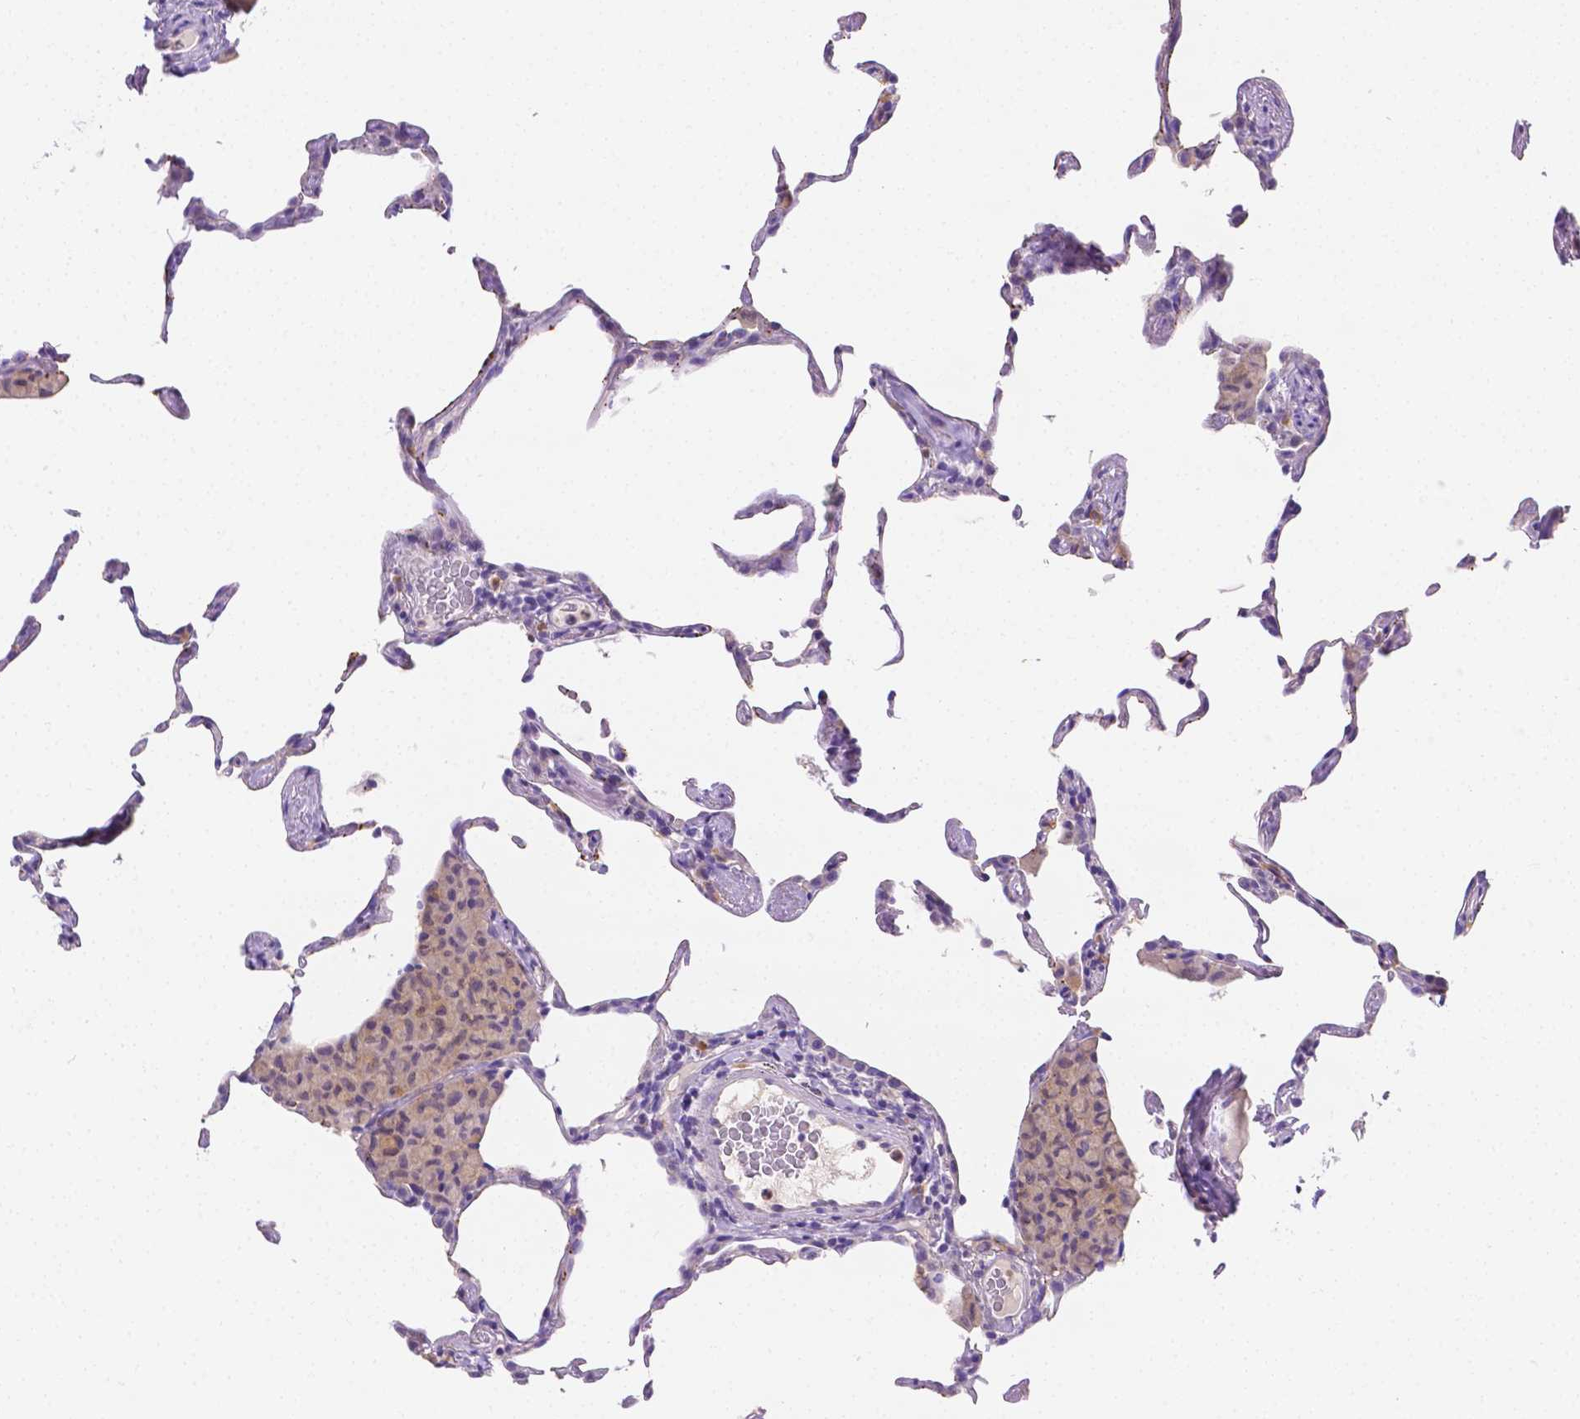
{"staining": {"intensity": "negative", "quantity": "none", "location": "none"}, "tissue": "lung", "cell_type": "Alveolar cells", "image_type": "normal", "snomed": [{"axis": "morphology", "description": "Normal tissue, NOS"}, {"axis": "topography", "description": "Lung"}], "caption": "A high-resolution histopathology image shows IHC staining of normal lung, which displays no significant staining in alveolar cells. (Stains: DAB IHC with hematoxylin counter stain, Microscopy: brightfield microscopy at high magnification).", "gene": "NXPH2", "patient": {"sex": "female", "age": 57}}